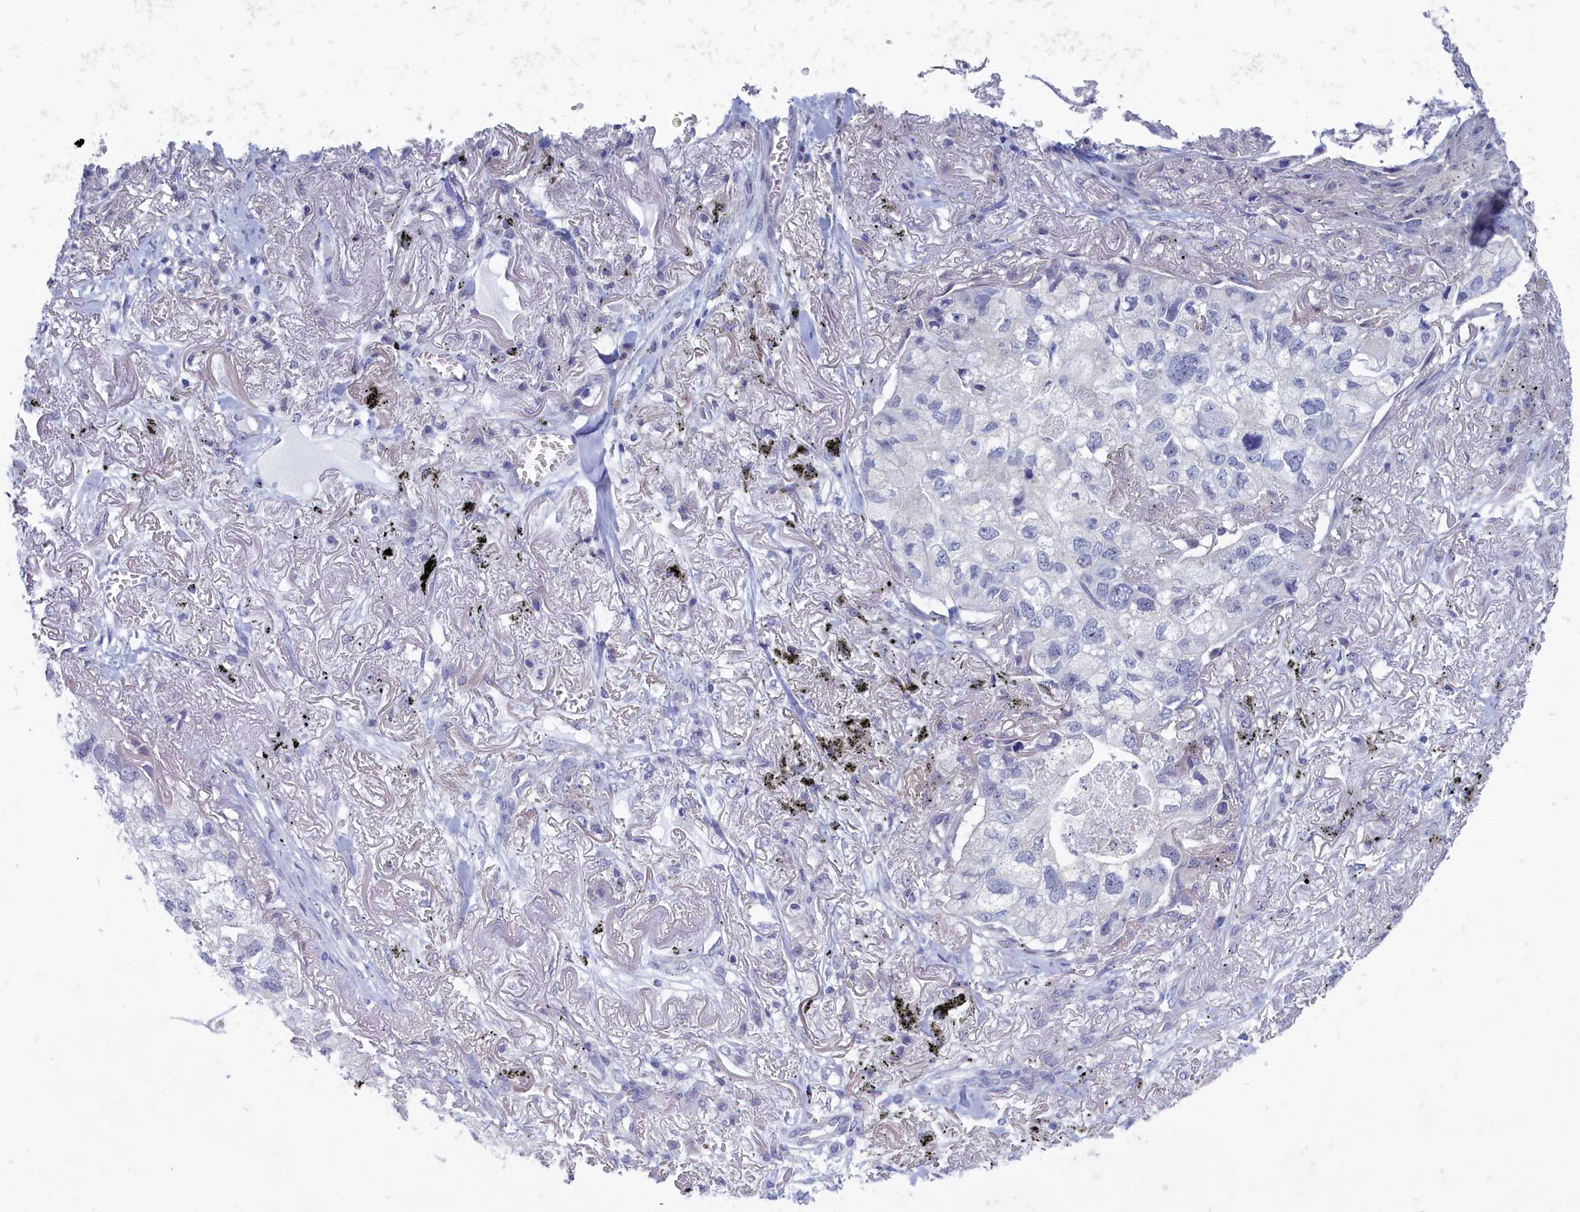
{"staining": {"intensity": "negative", "quantity": "none", "location": "none"}, "tissue": "lung cancer", "cell_type": "Tumor cells", "image_type": "cancer", "snomed": [{"axis": "morphology", "description": "Adenocarcinoma, NOS"}, {"axis": "topography", "description": "Lung"}], "caption": "This is a image of immunohistochemistry (IHC) staining of lung cancer, which shows no staining in tumor cells.", "gene": "WDR76", "patient": {"sex": "male", "age": 65}}